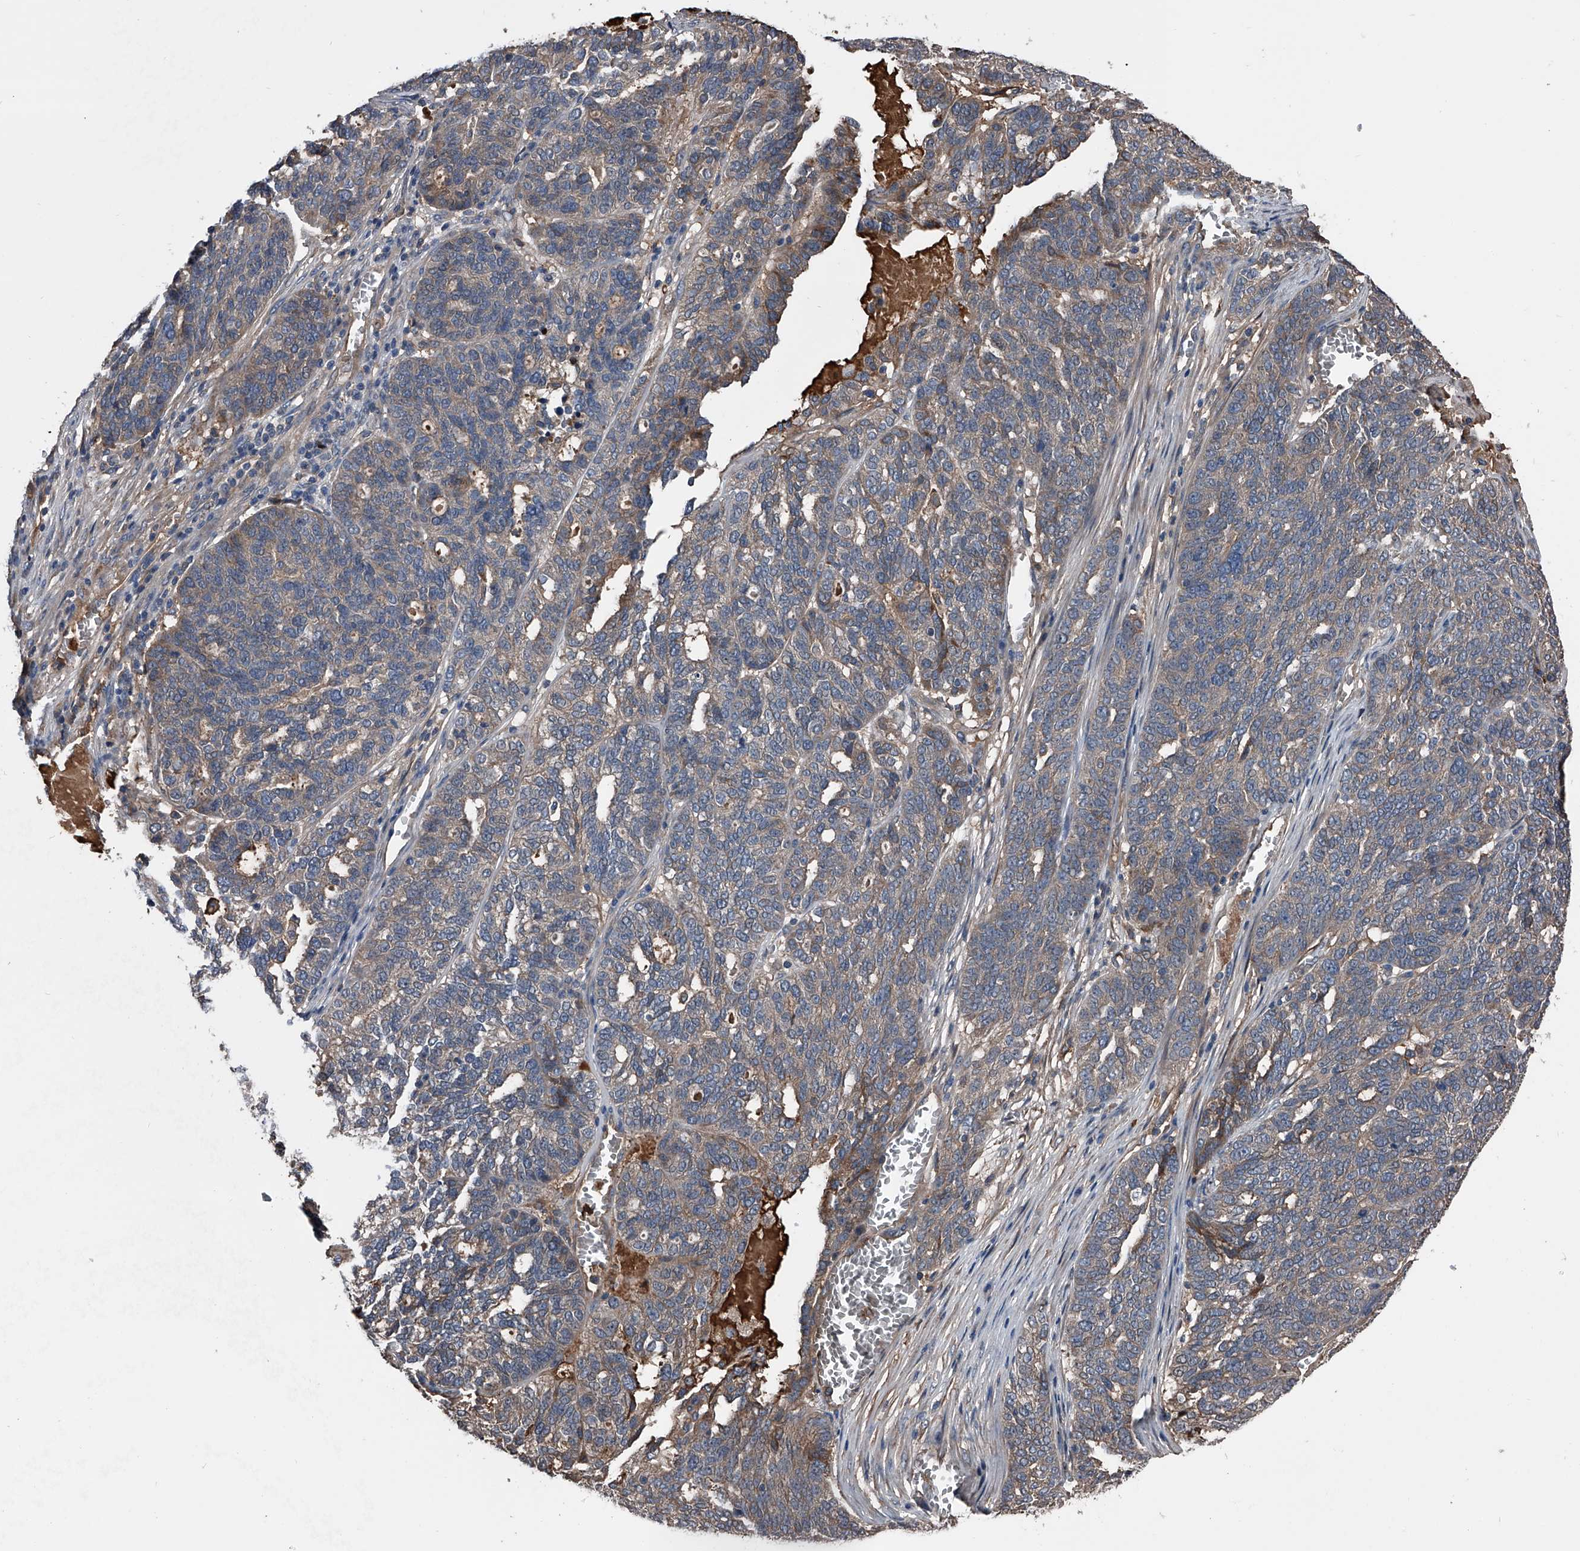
{"staining": {"intensity": "weak", "quantity": "25%-75%", "location": "cytoplasmic/membranous"}, "tissue": "ovarian cancer", "cell_type": "Tumor cells", "image_type": "cancer", "snomed": [{"axis": "morphology", "description": "Cystadenocarcinoma, serous, NOS"}, {"axis": "topography", "description": "Ovary"}], "caption": "Protein expression analysis of human ovarian cancer reveals weak cytoplasmic/membranous positivity in about 25%-75% of tumor cells.", "gene": "KIF13A", "patient": {"sex": "female", "age": 59}}